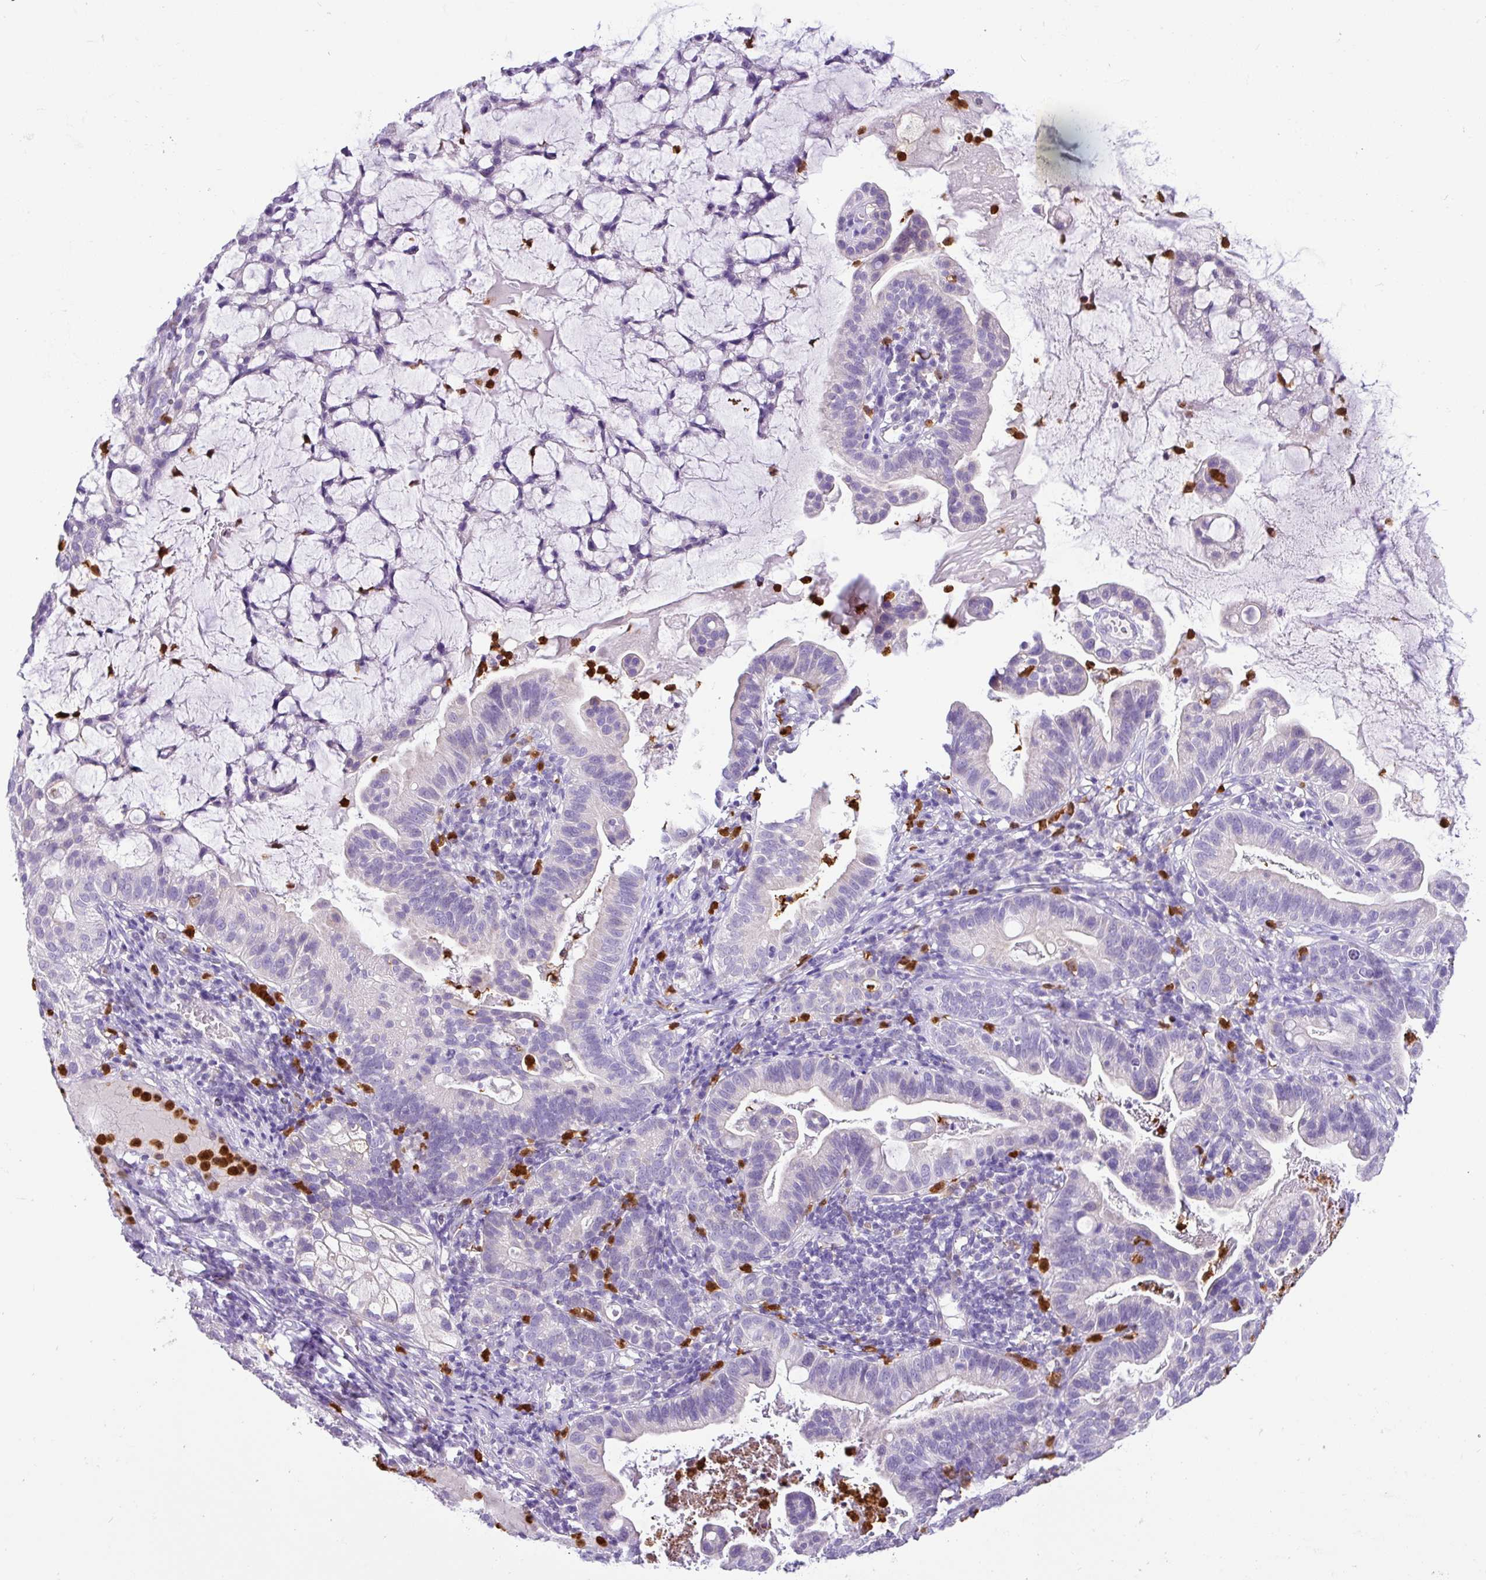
{"staining": {"intensity": "negative", "quantity": "none", "location": "none"}, "tissue": "cervical cancer", "cell_type": "Tumor cells", "image_type": "cancer", "snomed": [{"axis": "morphology", "description": "Adenocarcinoma, NOS"}, {"axis": "topography", "description": "Cervix"}], "caption": "Human cervical adenocarcinoma stained for a protein using IHC demonstrates no positivity in tumor cells.", "gene": "SH2D3C", "patient": {"sex": "female", "age": 41}}